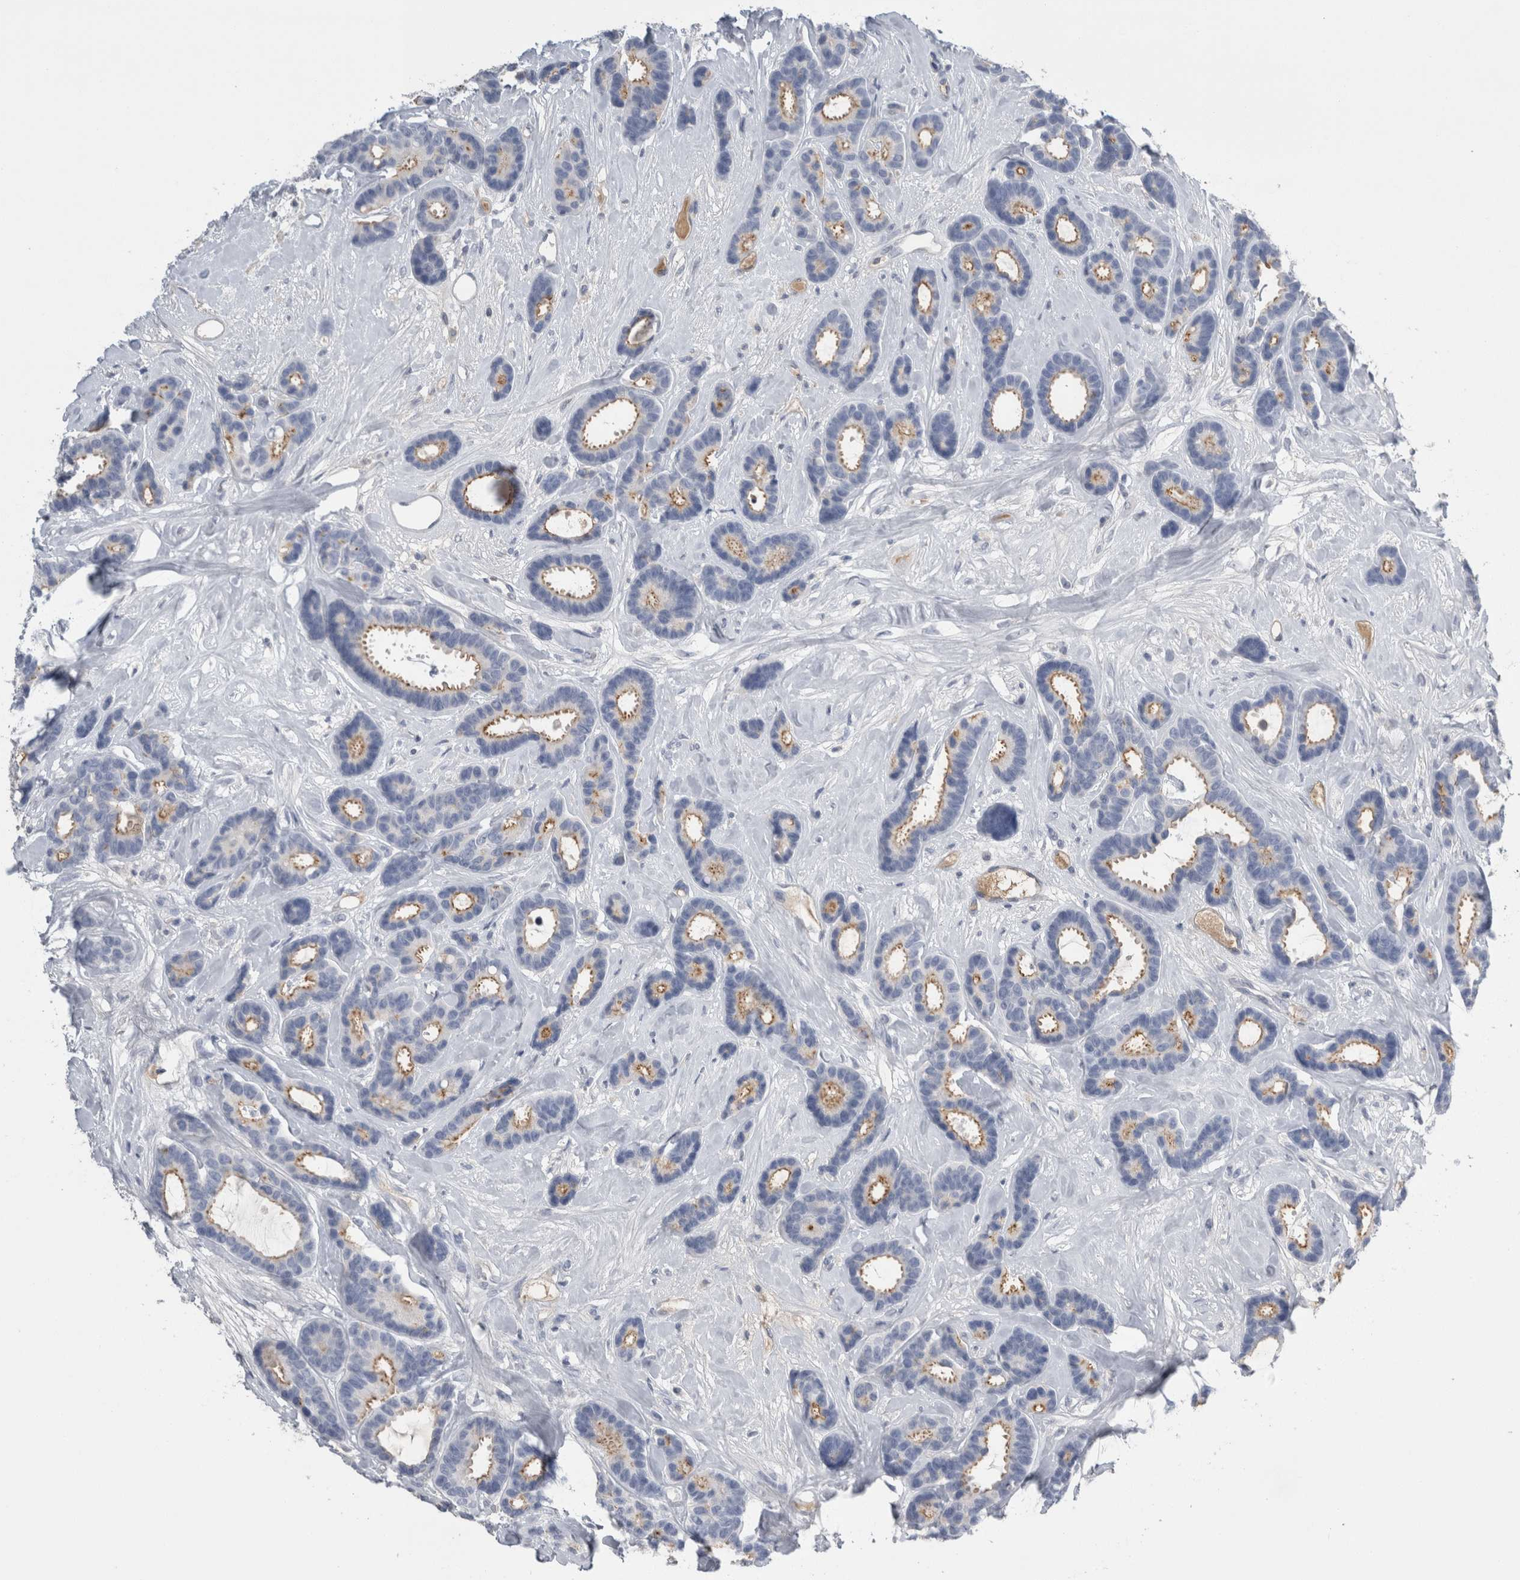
{"staining": {"intensity": "weak", "quantity": "25%-75%", "location": "cytoplasmic/membranous"}, "tissue": "breast cancer", "cell_type": "Tumor cells", "image_type": "cancer", "snomed": [{"axis": "morphology", "description": "Duct carcinoma"}, {"axis": "topography", "description": "Breast"}], "caption": "Tumor cells demonstrate low levels of weak cytoplasmic/membranous positivity in approximately 25%-75% of cells in breast cancer (infiltrating ductal carcinoma). (IHC, brightfield microscopy, high magnification).", "gene": "REG1A", "patient": {"sex": "female", "age": 87}}